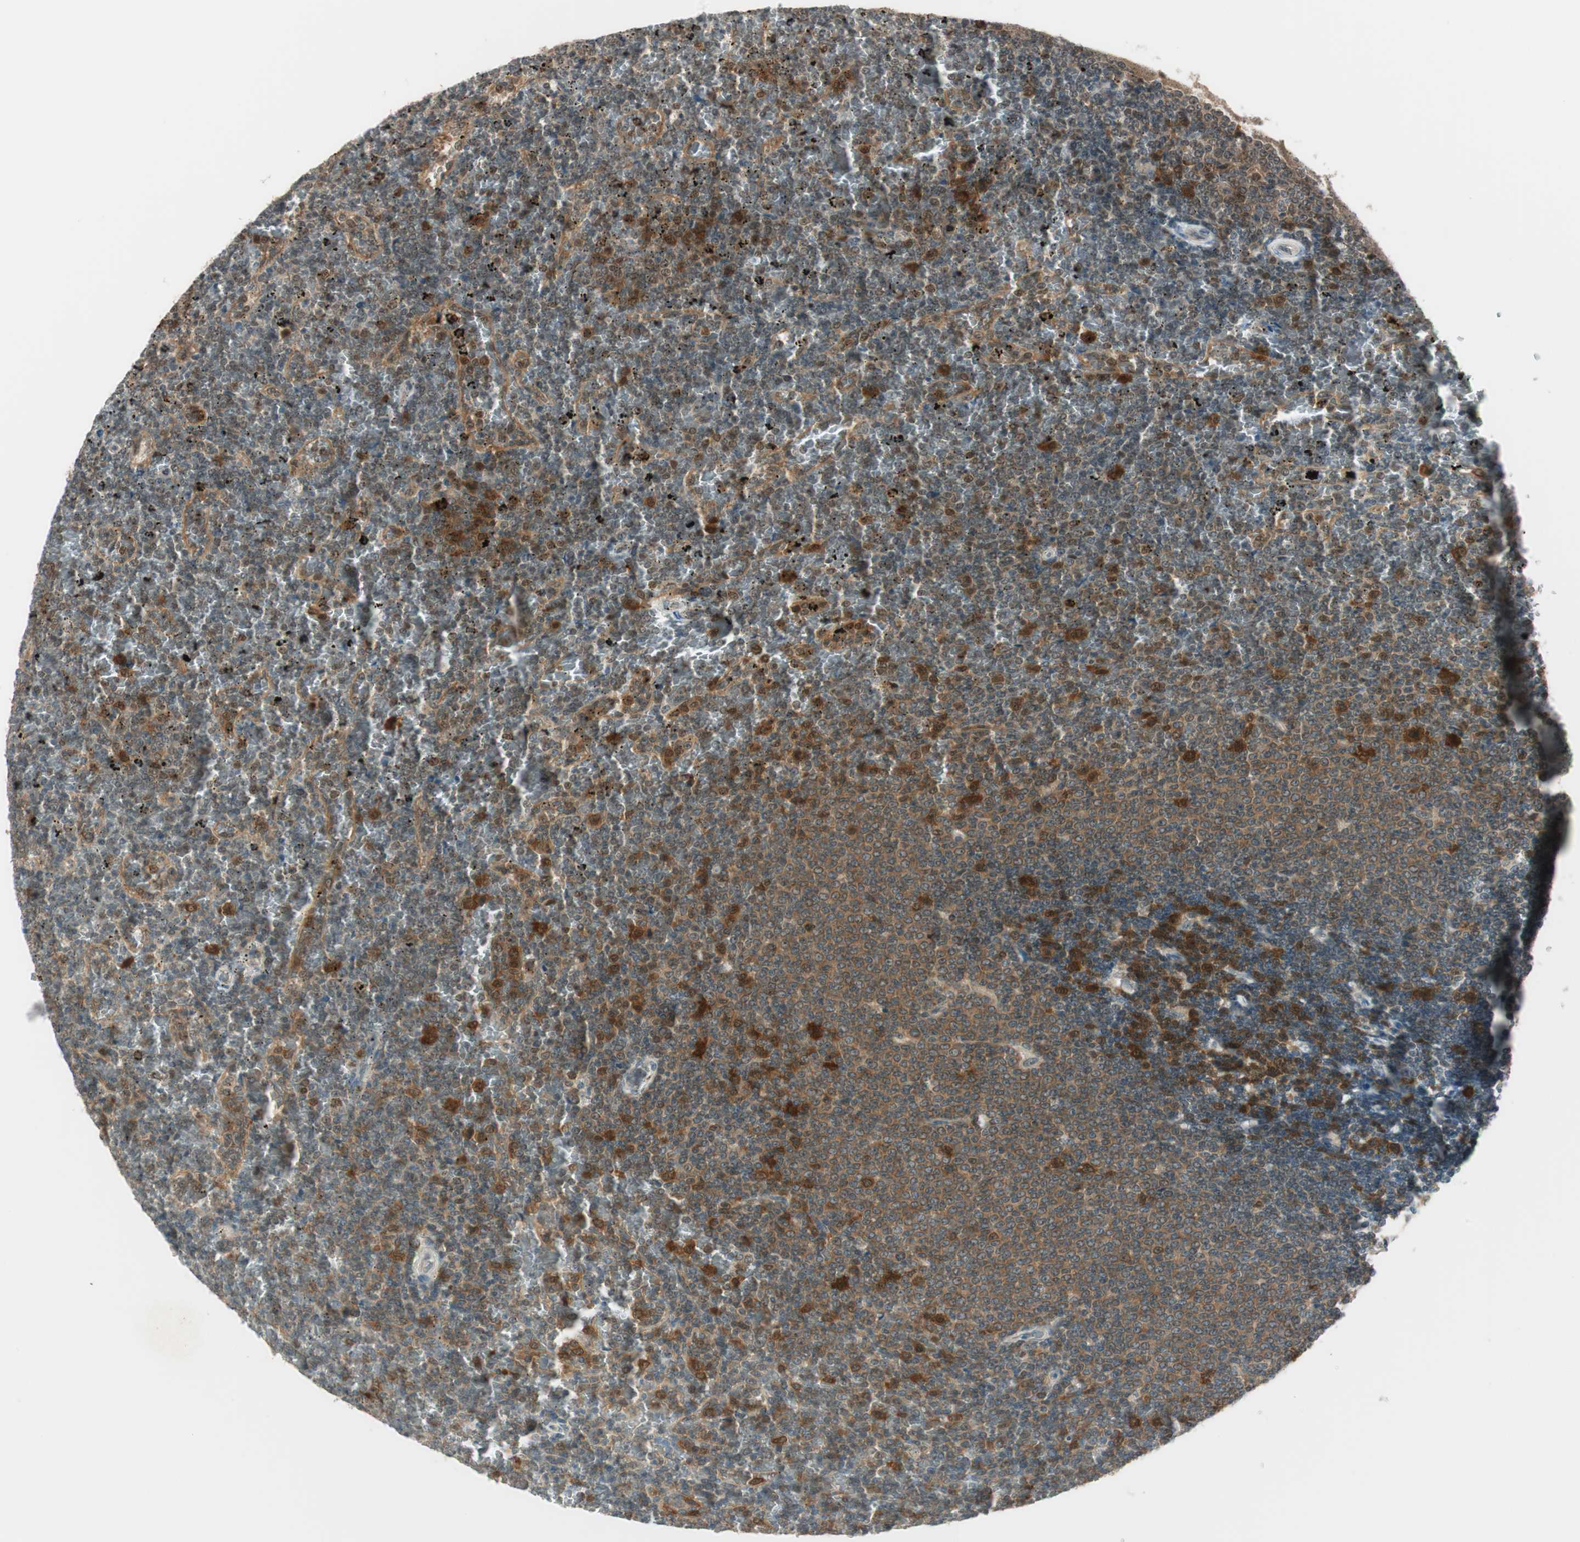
{"staining": {"intensity": "strong", "quantity": "<25%", "location": "cytoplasmic/membranous"}, "tissue": "lymphoma", "cell_type": "Tumor cells", "image_type": "cancer", "snomed": [{"axis": "morphology", "description": "Malignant lymphoma, non-Hodgkin's type, Low grade"}, {"axis": "topography", "description": "Spleen"}], "caption": "This image displays IHC staining of low-grade malignant lymphoma, non-Hodgkin's type, with medium strong cytoplasmic/membranous staining in about <25% of tumor cells.", "gene": "IPO5", "patient": {"sex": "female", "age": 77}}